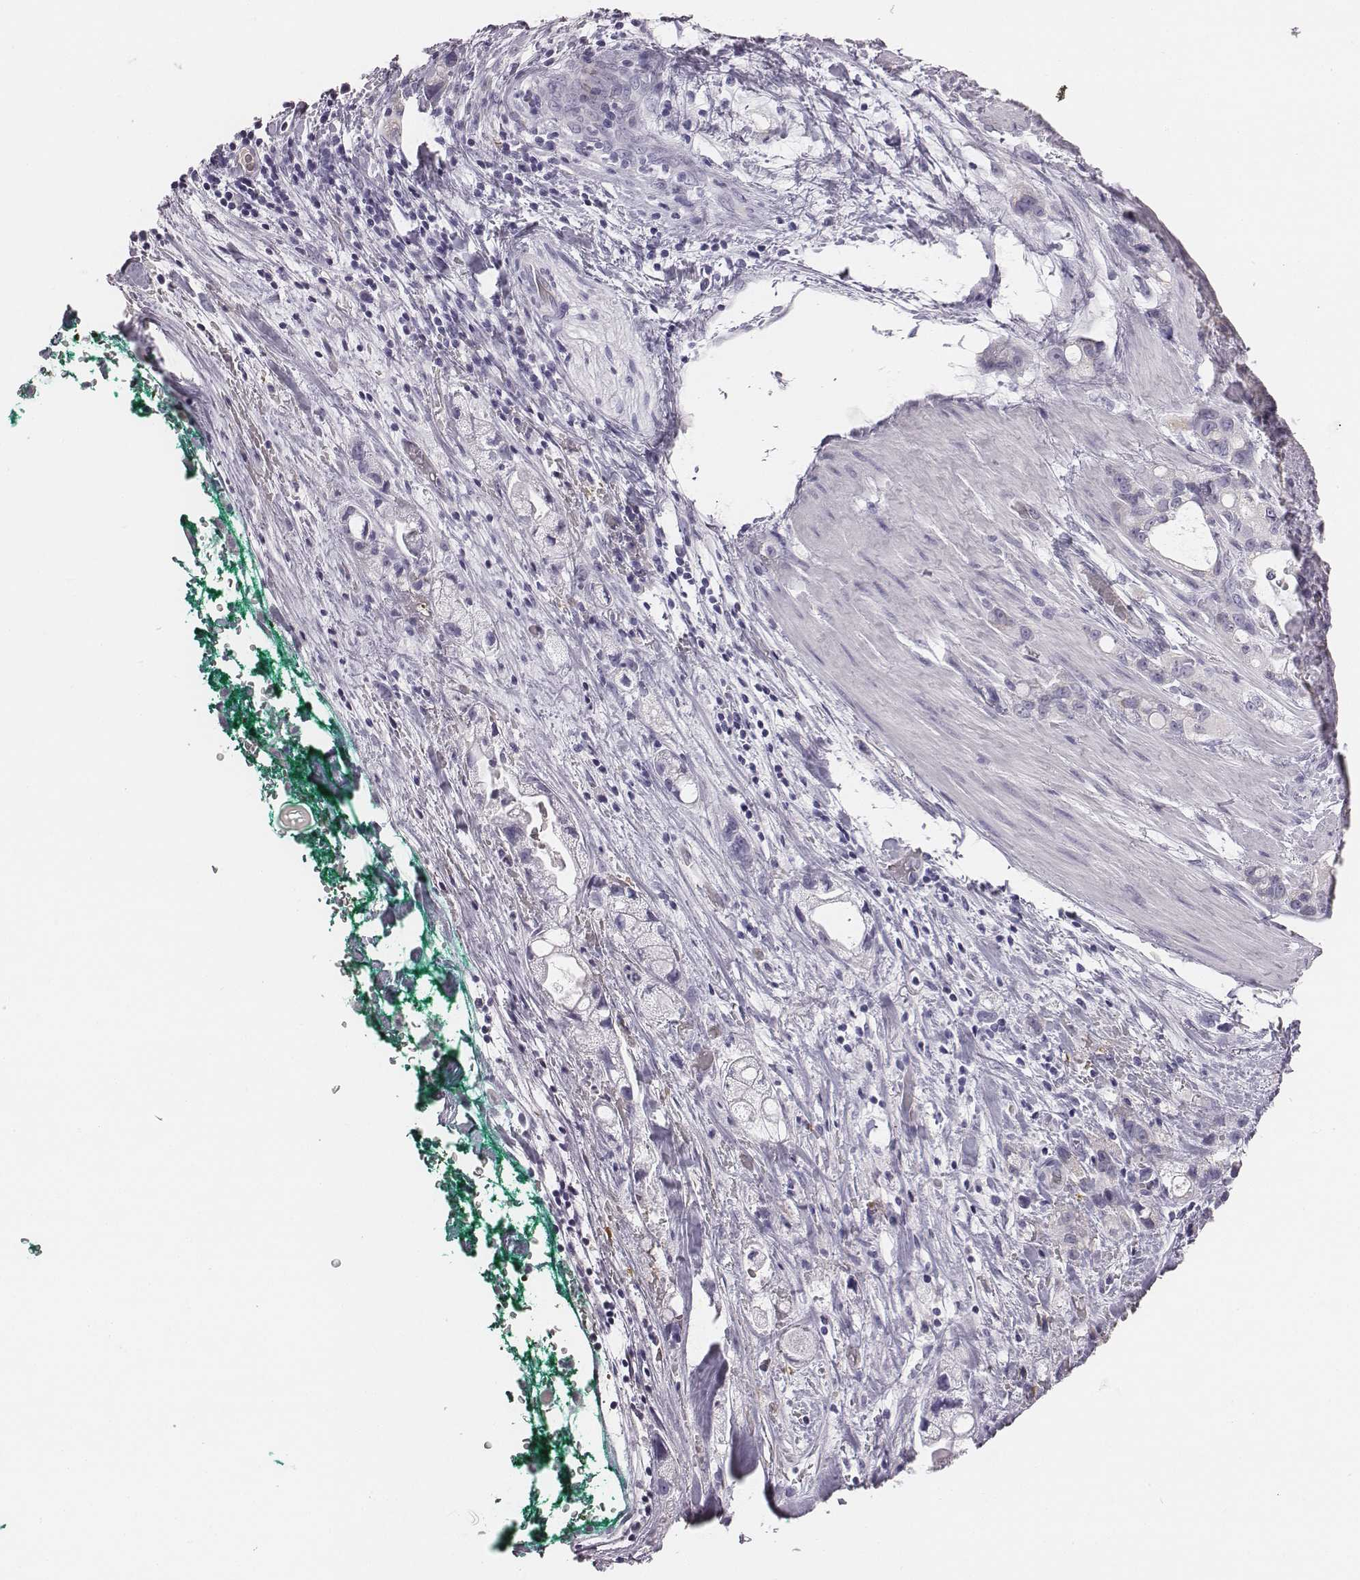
{"staining": {"intensity": "negative", "quantity": "none", "location": "none"}, "tissue": "stomach cancer", "cell_type": "Tumor cells", "image_type": "cancer", "snomed": [{"axis": "morphology", "description": "Adenocarcinoma, NOS"}, {"axis": "topography", "description": "Stomach"}], "caption": "Immunohistochemistry of human stomach cancer displays no expression in tumor cells.", "gene": "HBZ", "patient": {"sex": "male", "age": 63}}